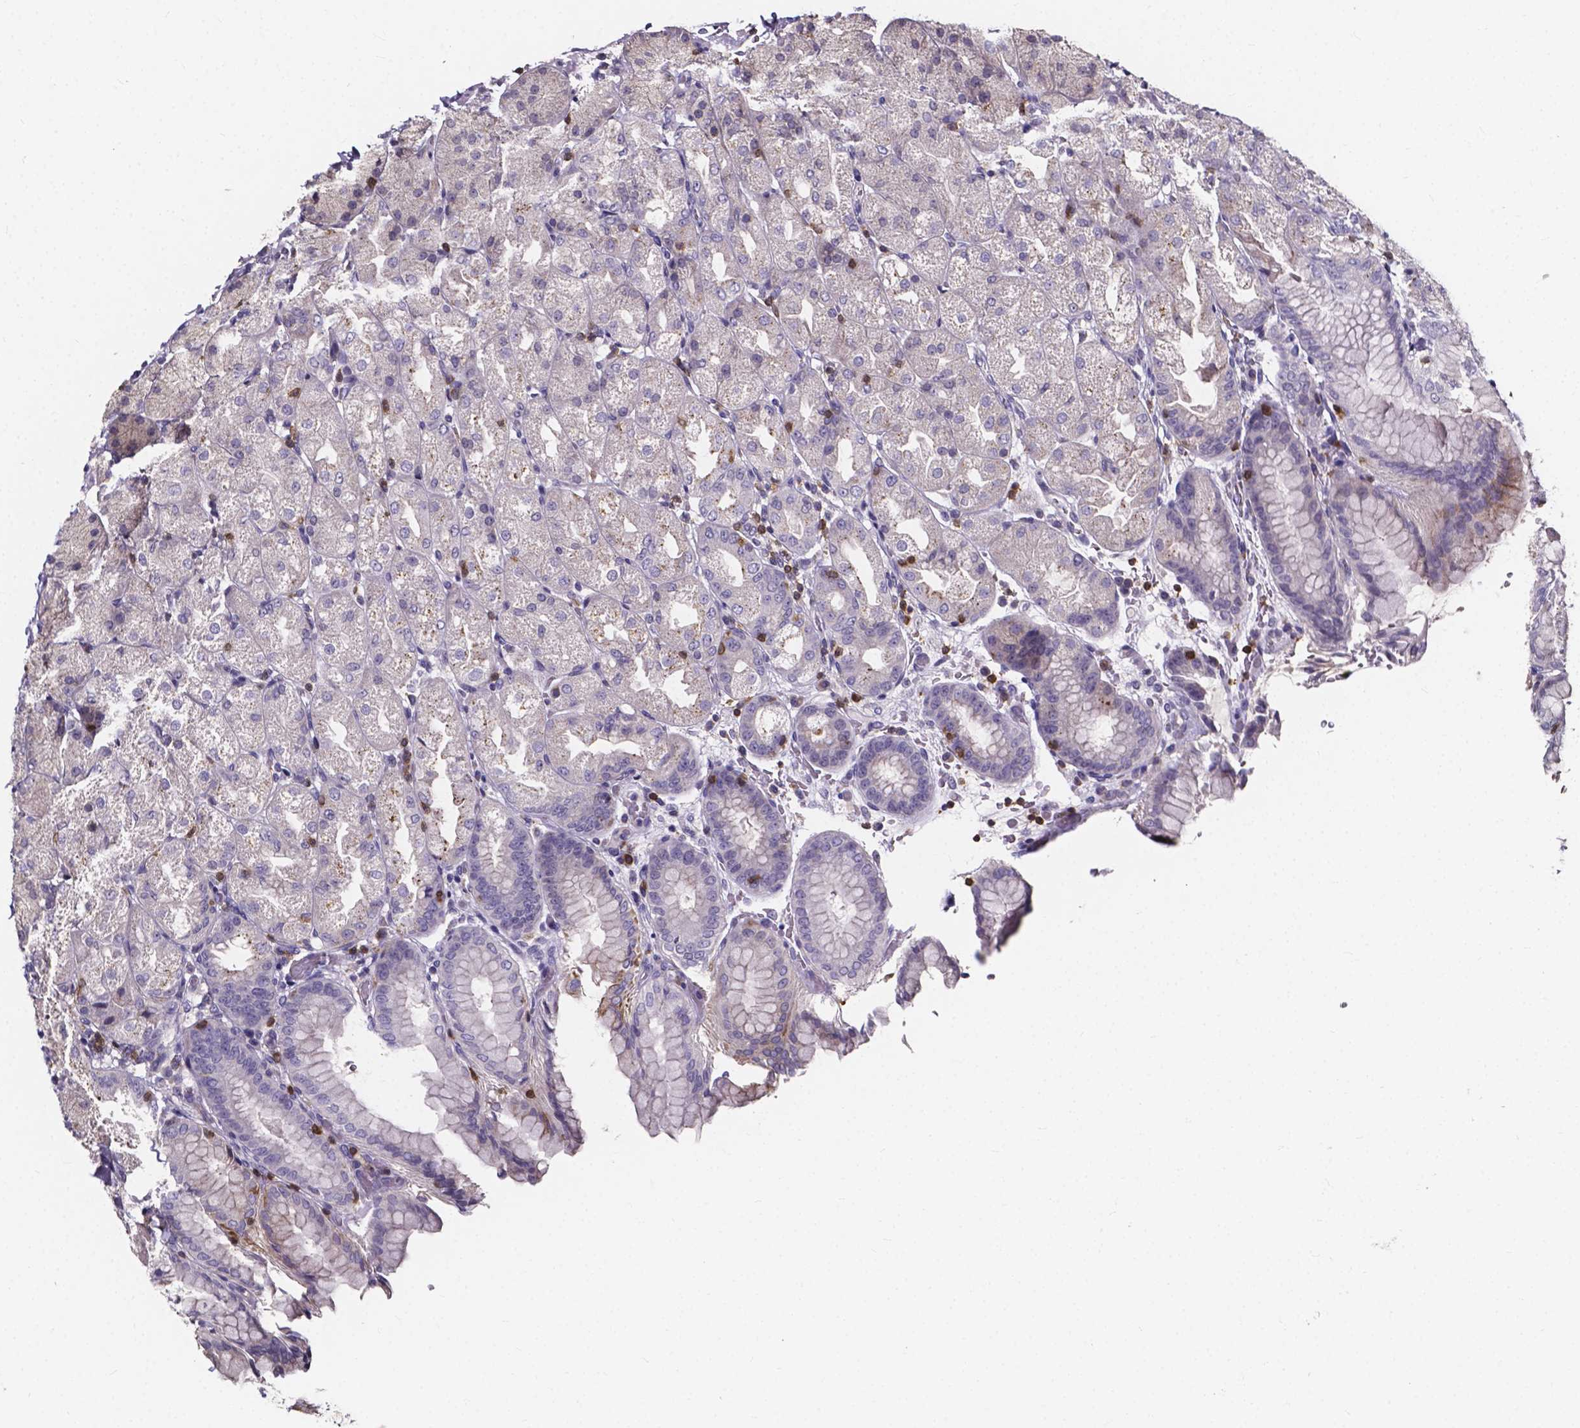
{"staining": {"intensity": "moderate", "quantity": "<25%", "location": "cytoplasmic/membranous"}, "tissue": "stomach", "cell_type": "Glandular cells", "image_type": "normal", "snomed": [{"axis": "morphology", "description": "Normal tissue, NOS"}, {"axis": "topography", "description": "Stomach, upper"}, {"axis": "topography", "description": "Stomach"}, {"axis": "topography", "description": "Stomach, lower"}], "caption": "Glandular cells exhibit low levels of moderate cytoplasmic/membranous expression in about <25% of cells in normal stomach.", "gene": "THEMIS", "patient": {"sex": "male", "age": 62}}